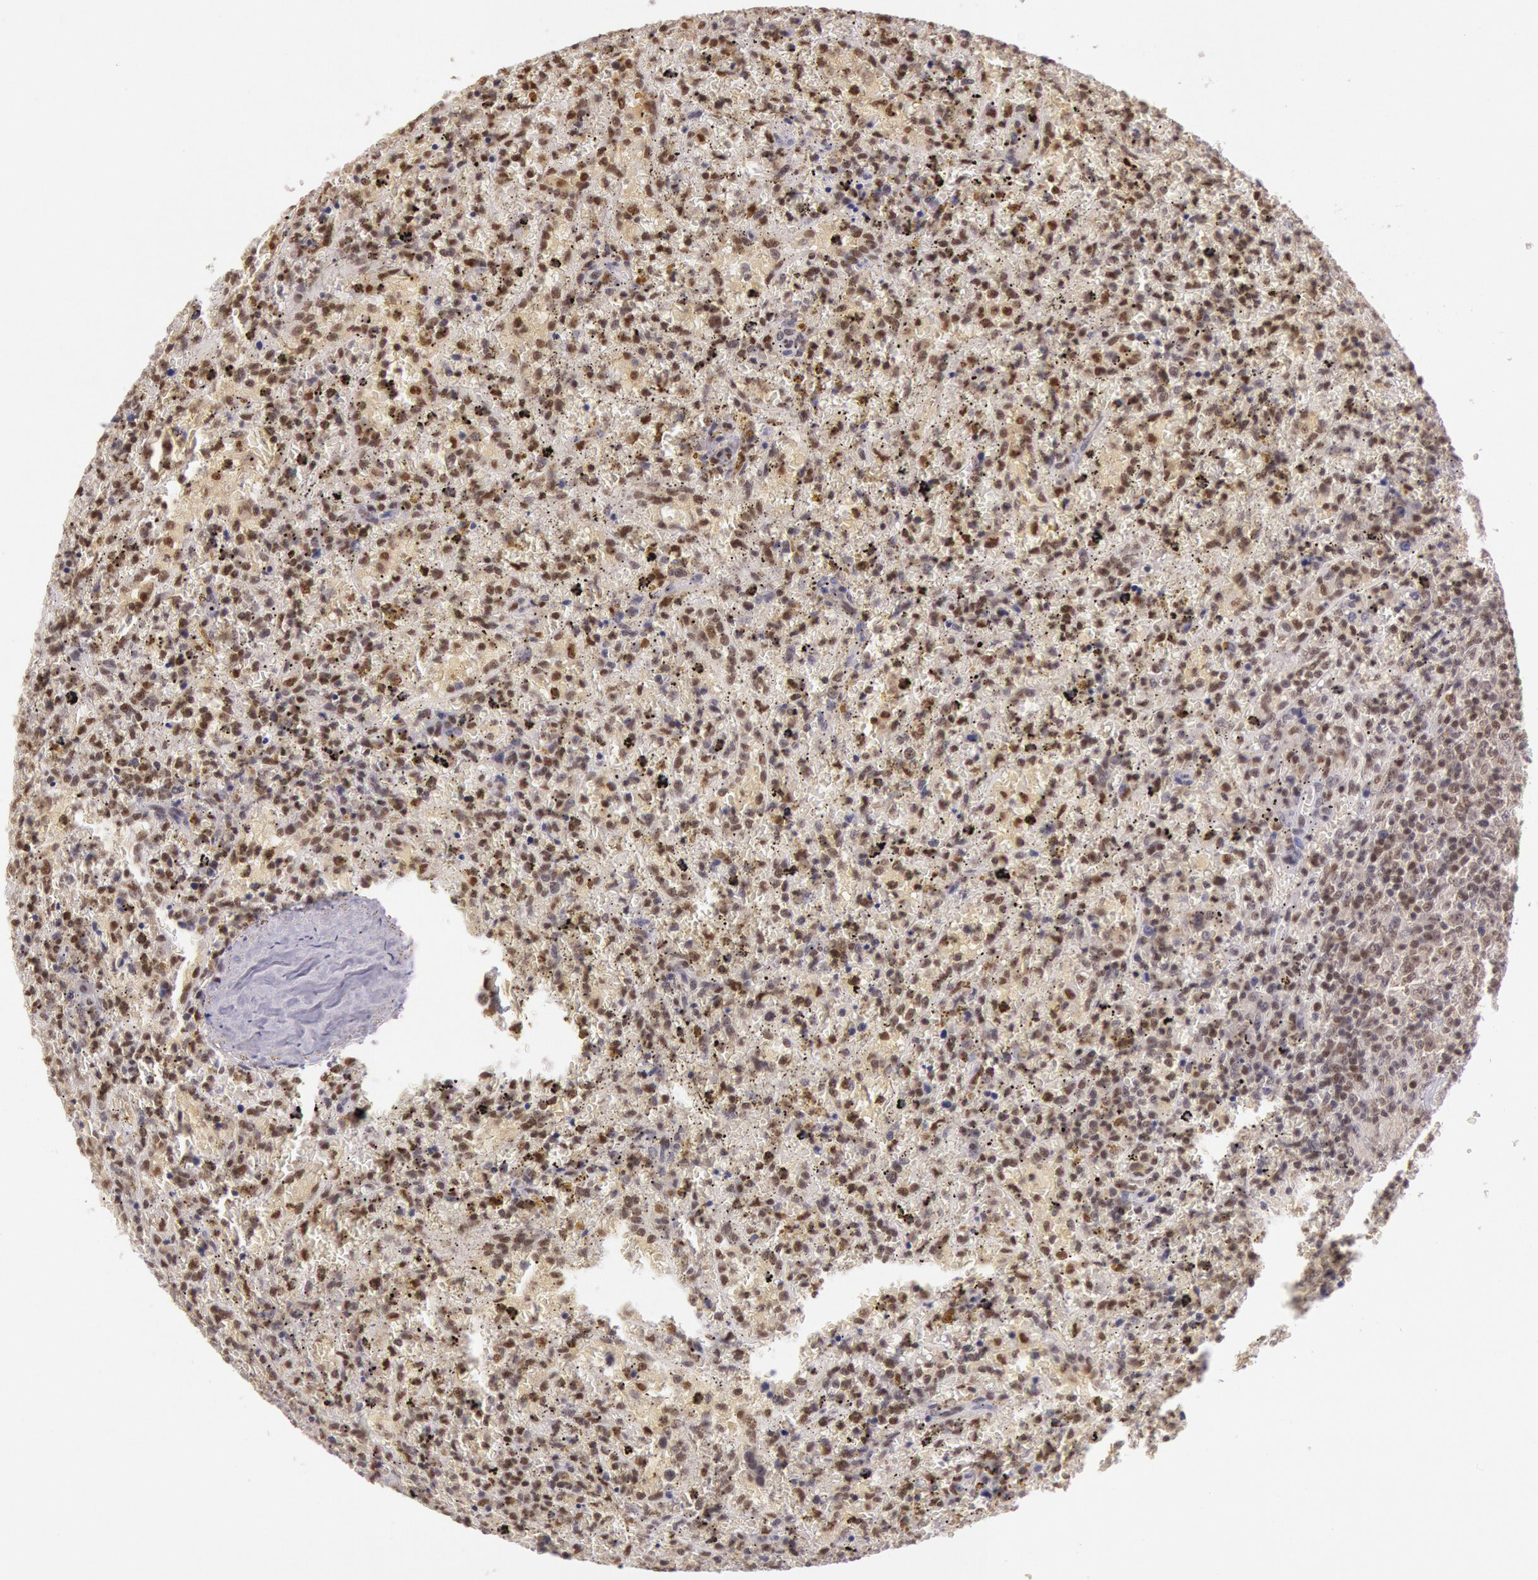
{"staining": {"intensity": "strong", "quantity": ">75%", "location": "nuclear"}, "tissue": "lymphoma", "cell_type": "Tumor cells", "image_type": "cancer", "snomed": [{"axis": "morphology", "description": "Malignant lymphoma, non-Hodgkin's type, High grade"}, {"axis": "topography", "description": "Spleen"}, {"axis": "topography", "description": "Lymph node"}], "caption": "About >75% of tumor cells in human high-grade malignant lymphoma, non-Hodgkin's type show strong nuclear protein expression as visualized by brown immunohistochemical staining.", "gene": "ESS2", "patient": {"sex": "female", "age": 70}}